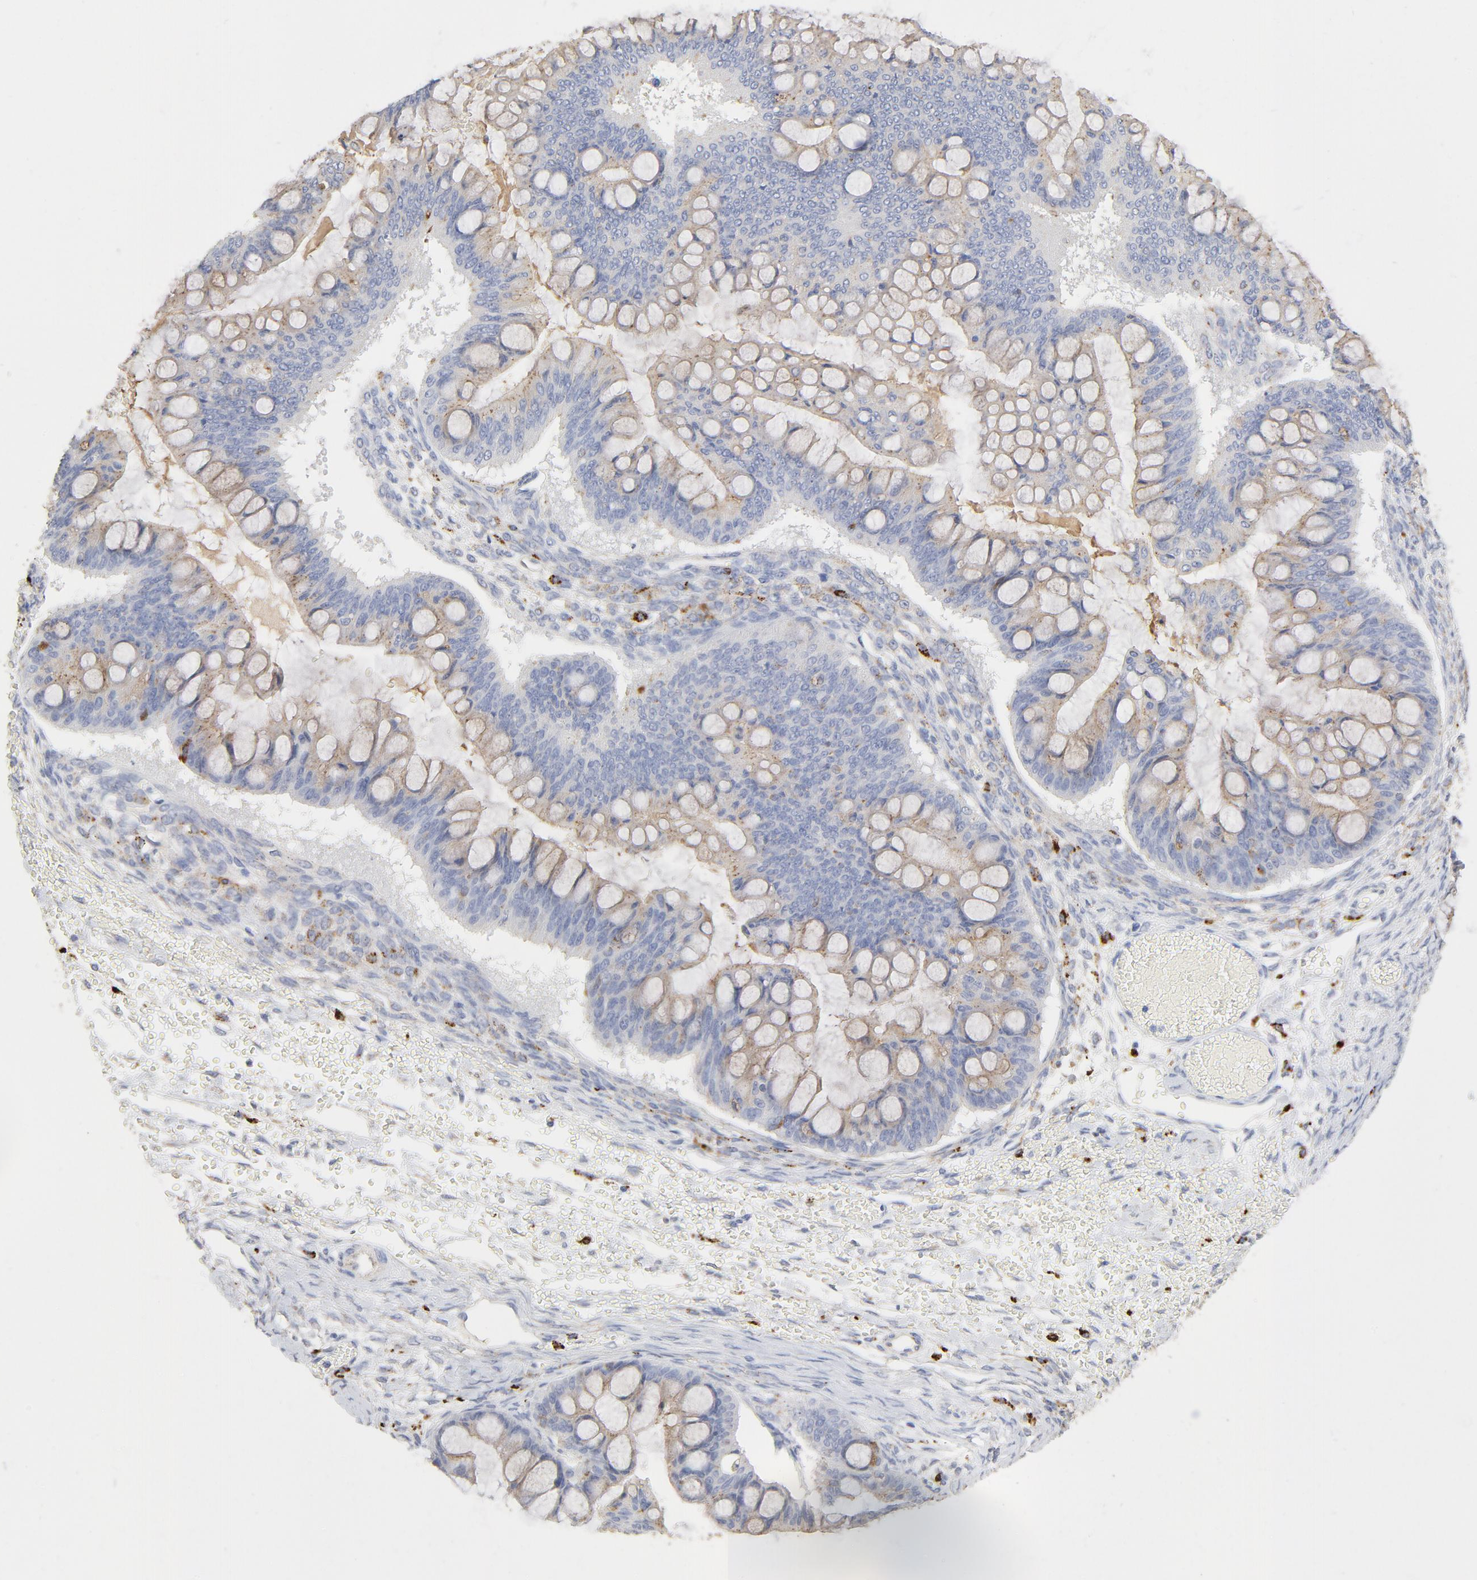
{"staining": {"intensity": "moderate", "quantity": "25%-75%", "location": "cytoplasmic/membranous"}, "tissue": "ovarian cancer", "cell_type": "Tumor cells", "image_type": "cancer", "snomed": [{"axis": "morphology", "description": "Cystadenocarcinoma, mucinous, NOS"}, {"axis": "topography", "description": "Ovary"}], "caption": "The micrograph demonstrates immunohistochemical staining of ovarian cancer (mucinous cystadenocarcinoma). There is moderate cytoplasmic/membranous staining is identified in approximately 25%-75% of tumor cells.", "gene": "MAGEB17", "patient": {"sex": "female", "age": 73}}